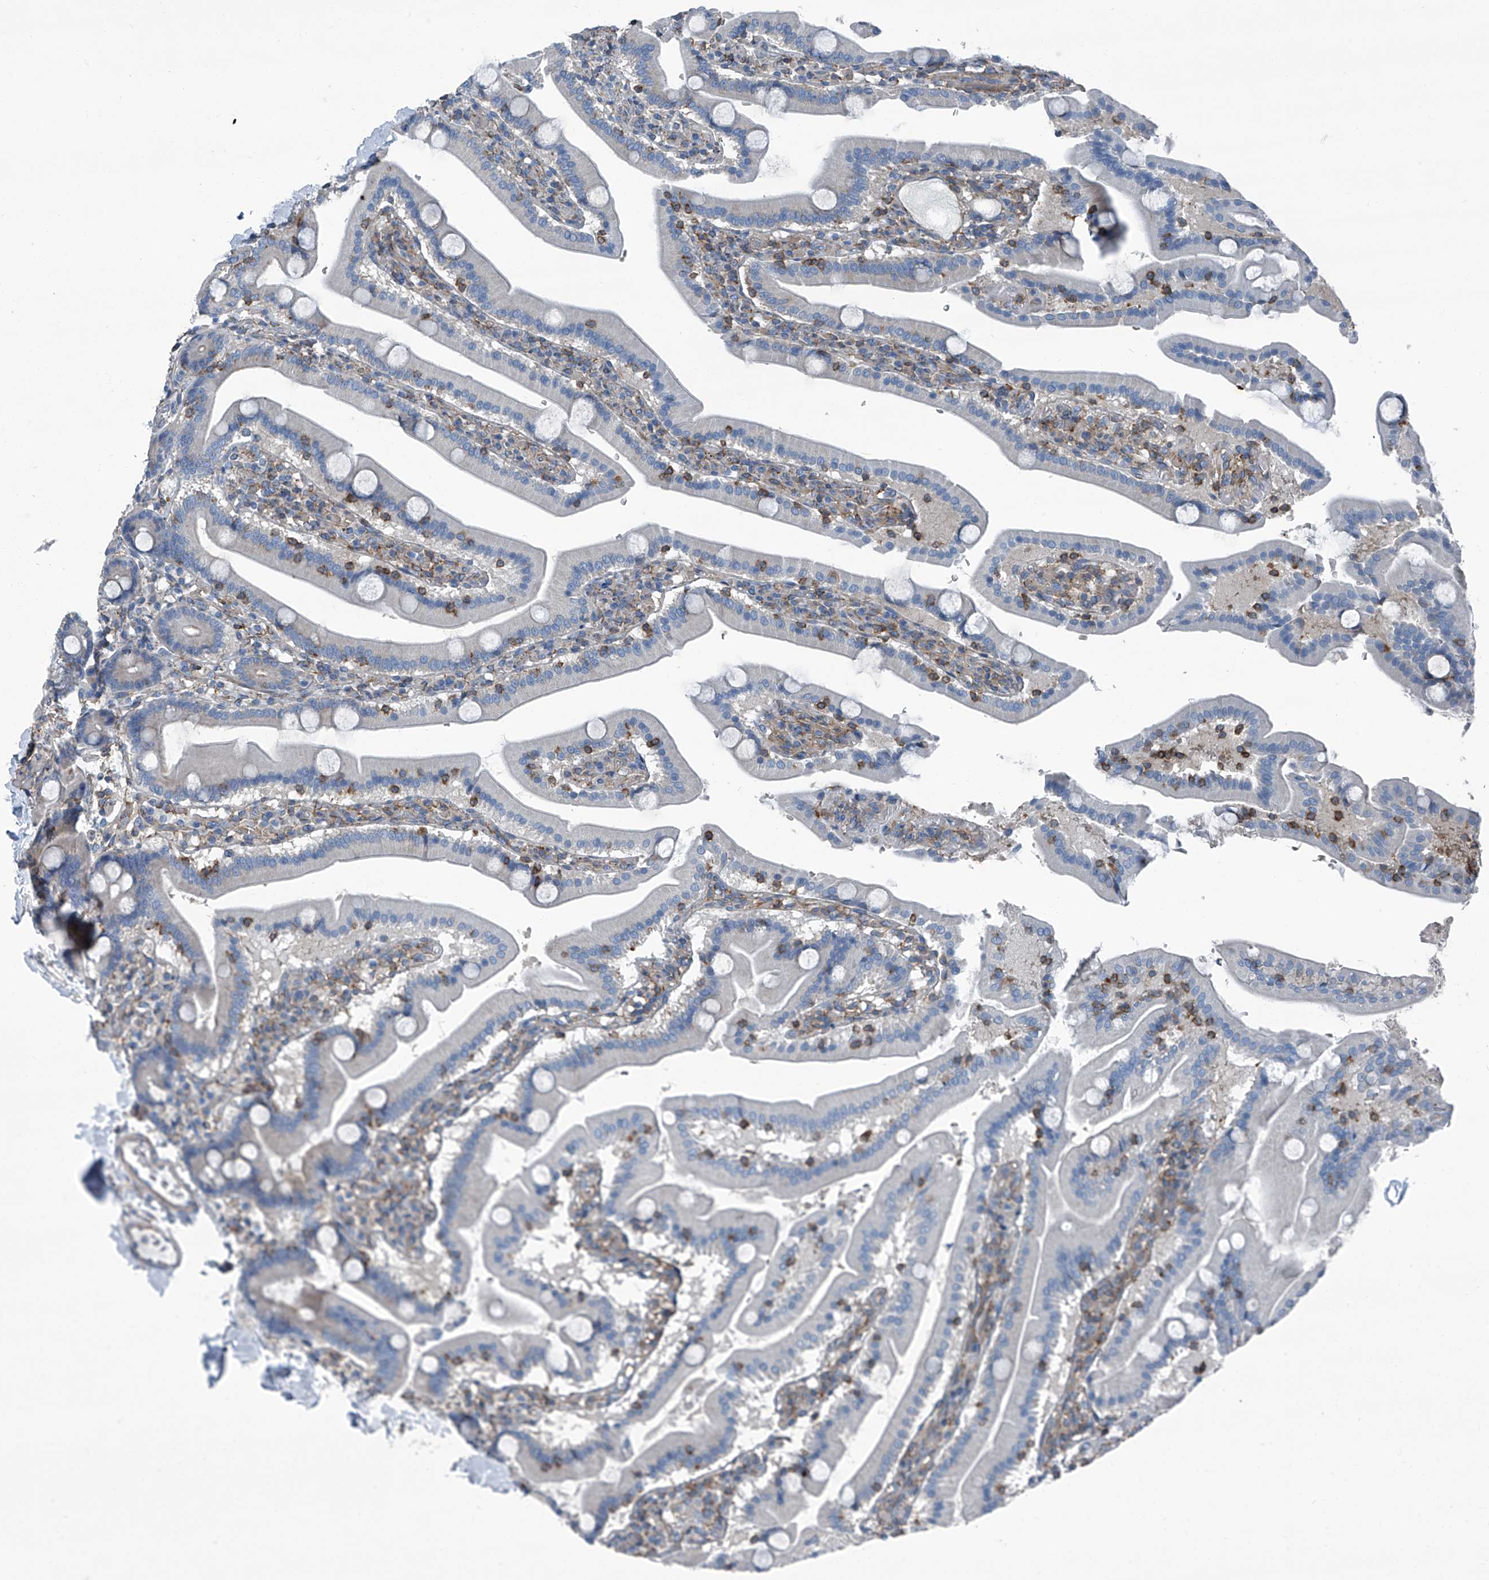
{"staining": {"intensity": "negative", "quantity": "none", "location": "none"}, "tissue": "duodenum", "cell_type": "Glandular cells", "image_type": "normal", "snomed": [{"axis": "morphology", "description": "Normal tissue, NOS"}, {"axis": "topography", "description": "Duodenum"}], "caption": "Immunohistochemistry of normal duodenum reveals no positivity in glandular cells. (DAB (3,3'-diaminobenzidine) immunohistochemistry (IHC) with hematoxylin counter stain).", "gene": "SEPTIN7", "patient": {"sex": "male", "age": 55}}